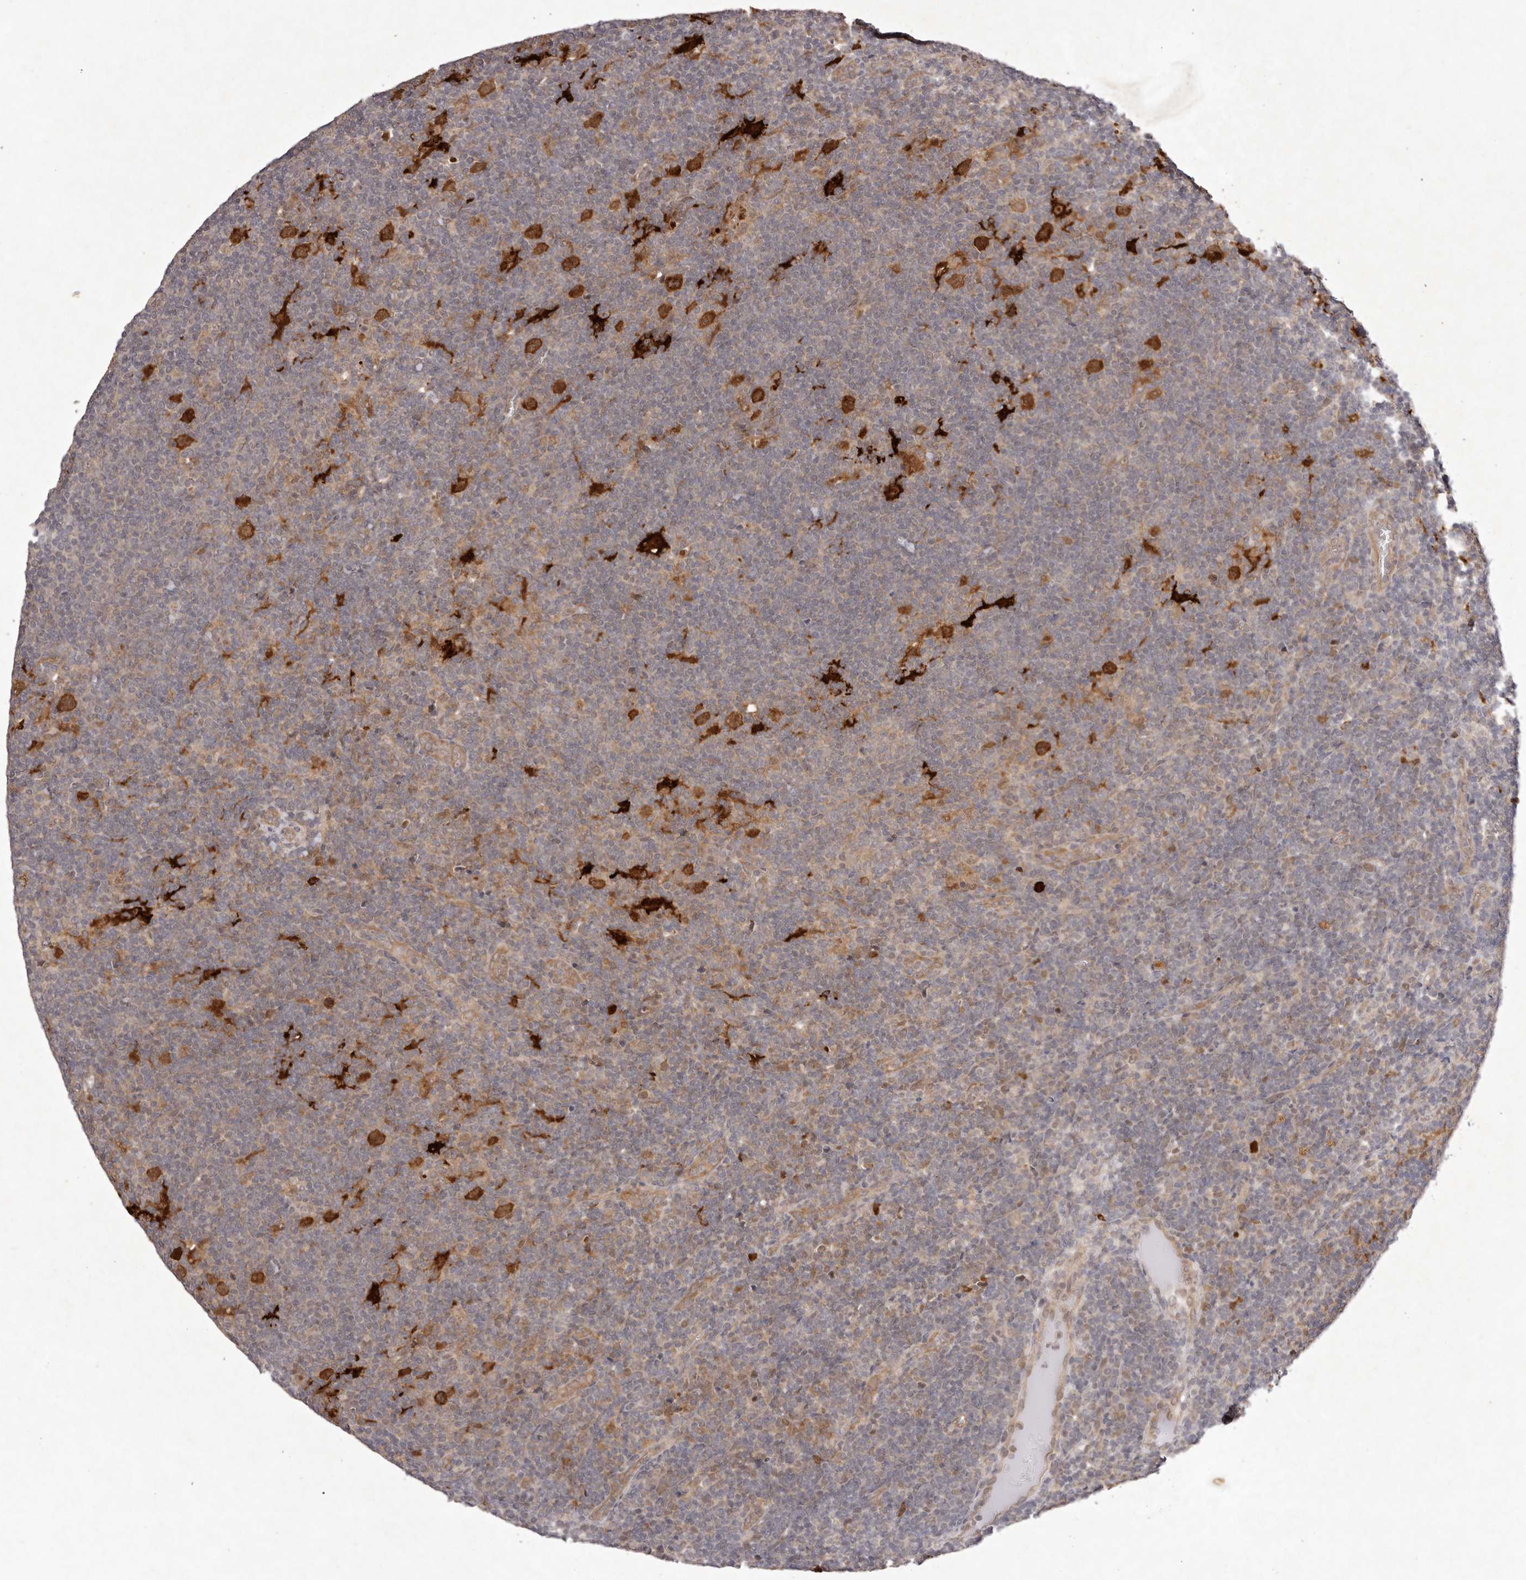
{"staining": {"intensity": "strong", "quantity": ">75%", "location": "cytoplasmic/membranous"}, "tissue": "lymphoma", "cell_type": "Tumor cells", "image_type": "cancer", "snomed": [{"axis": "morphology", "description": "Hodgkin's disease, NOS"}, {"axis": "topography", "description": "Lymph node"}], "caption": "The image exhibits immunohistochemical staining of lymphoma. There is strong cytoplasmic/membranous staining is appreciated in approximately >75% of tumor cells.", "gene": "BUD31", "patient": {"sex": "female", "age": 57}}